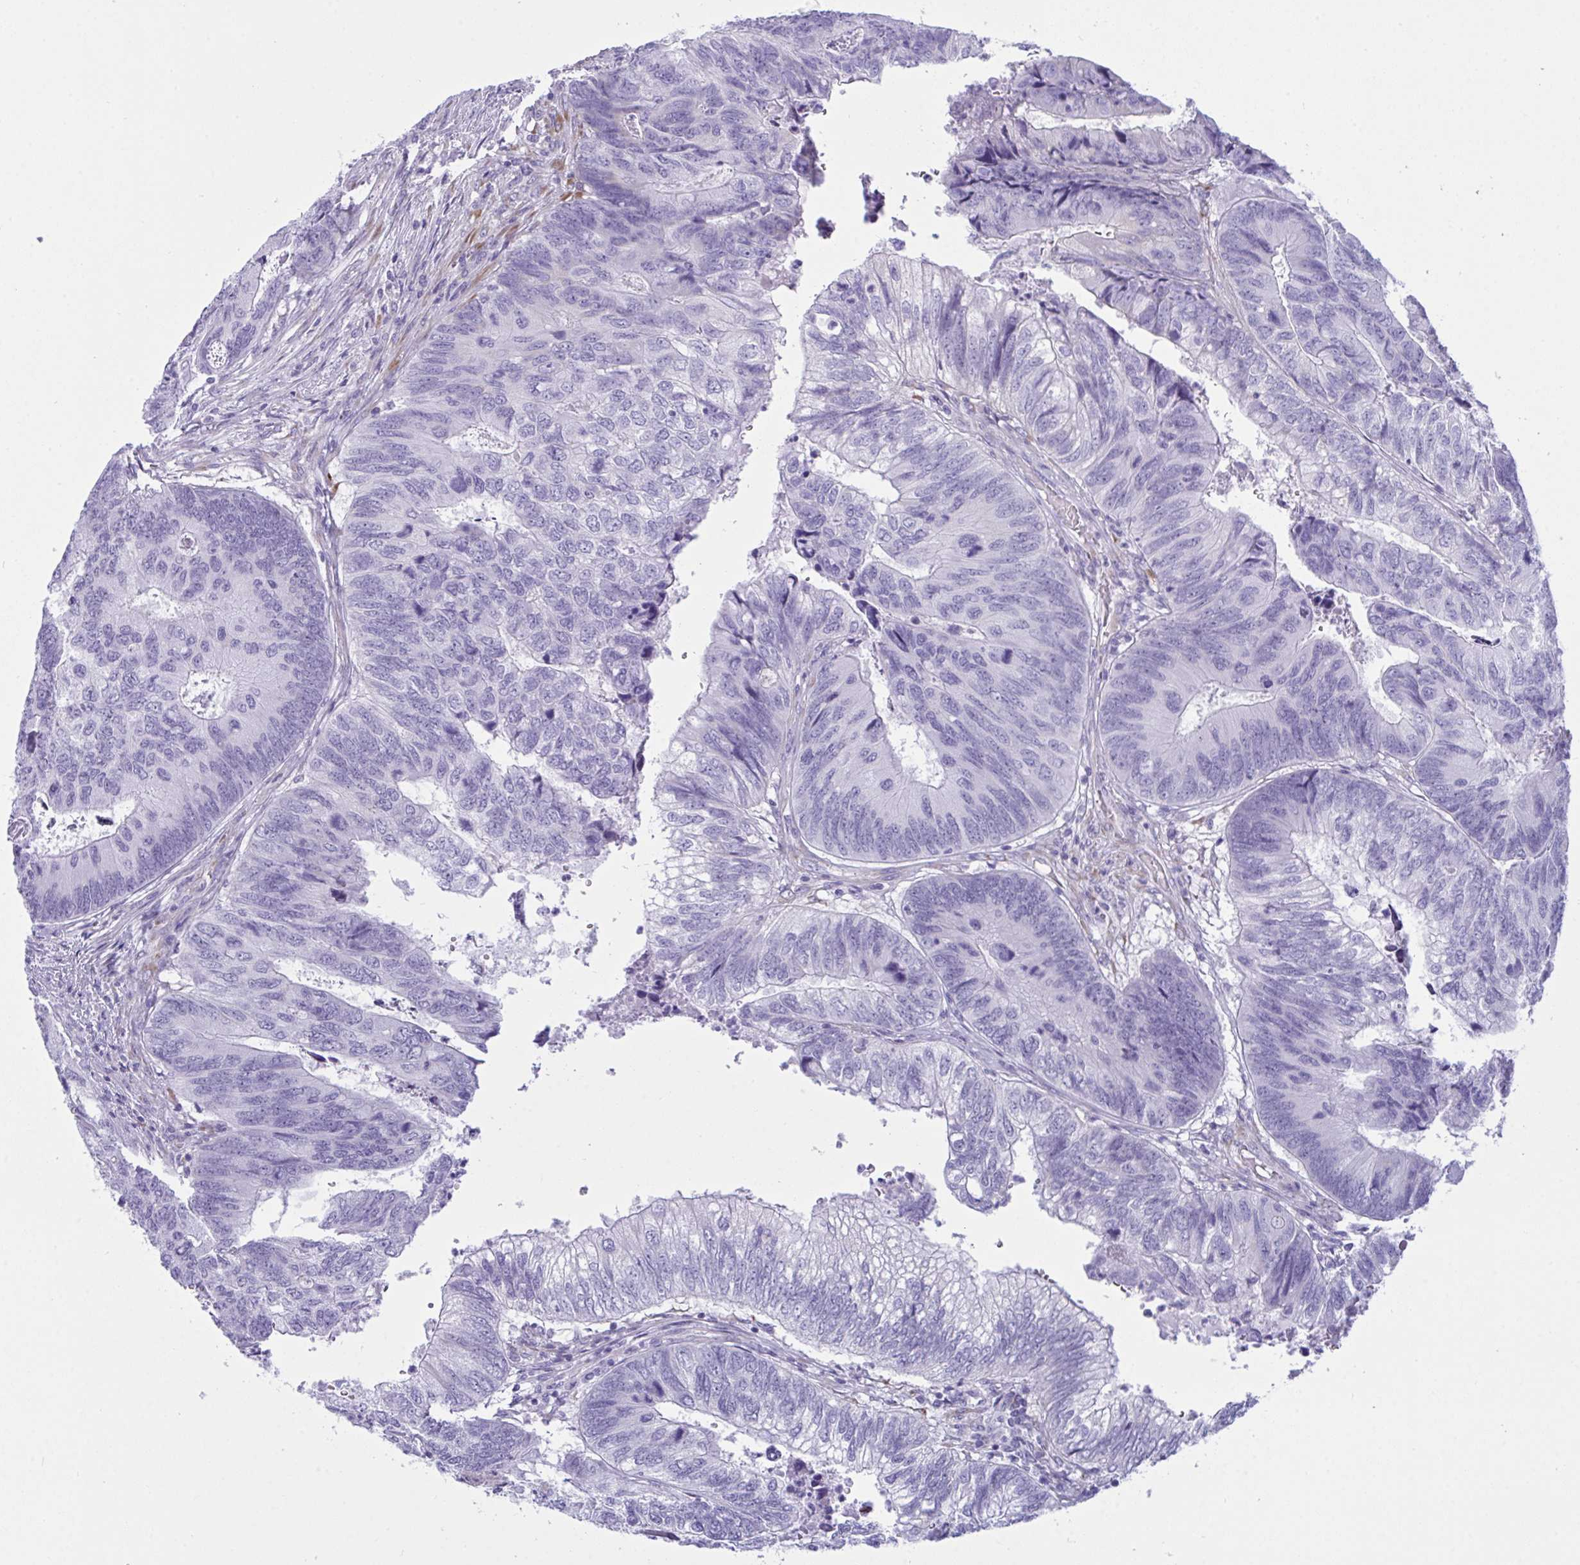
{"staining": {"intensity": "negative", "quantity": "none", "location": "none"}, "tissue": "colorectal cancer", "cell_type": "Tumor cells", "image_type": "cancer", "snomed": [{"axis": "morphology", "description": "Adenocarcinoma, NOS"}, {"axis": "topography", "description": "Colon"}], "caption": "A histopathology image of colorectal adenocarcinoma stained for a protein displays no brown staining in tumor cells.", "gene": "BBS1", "patient": {"sex": "female", "age": 67}}